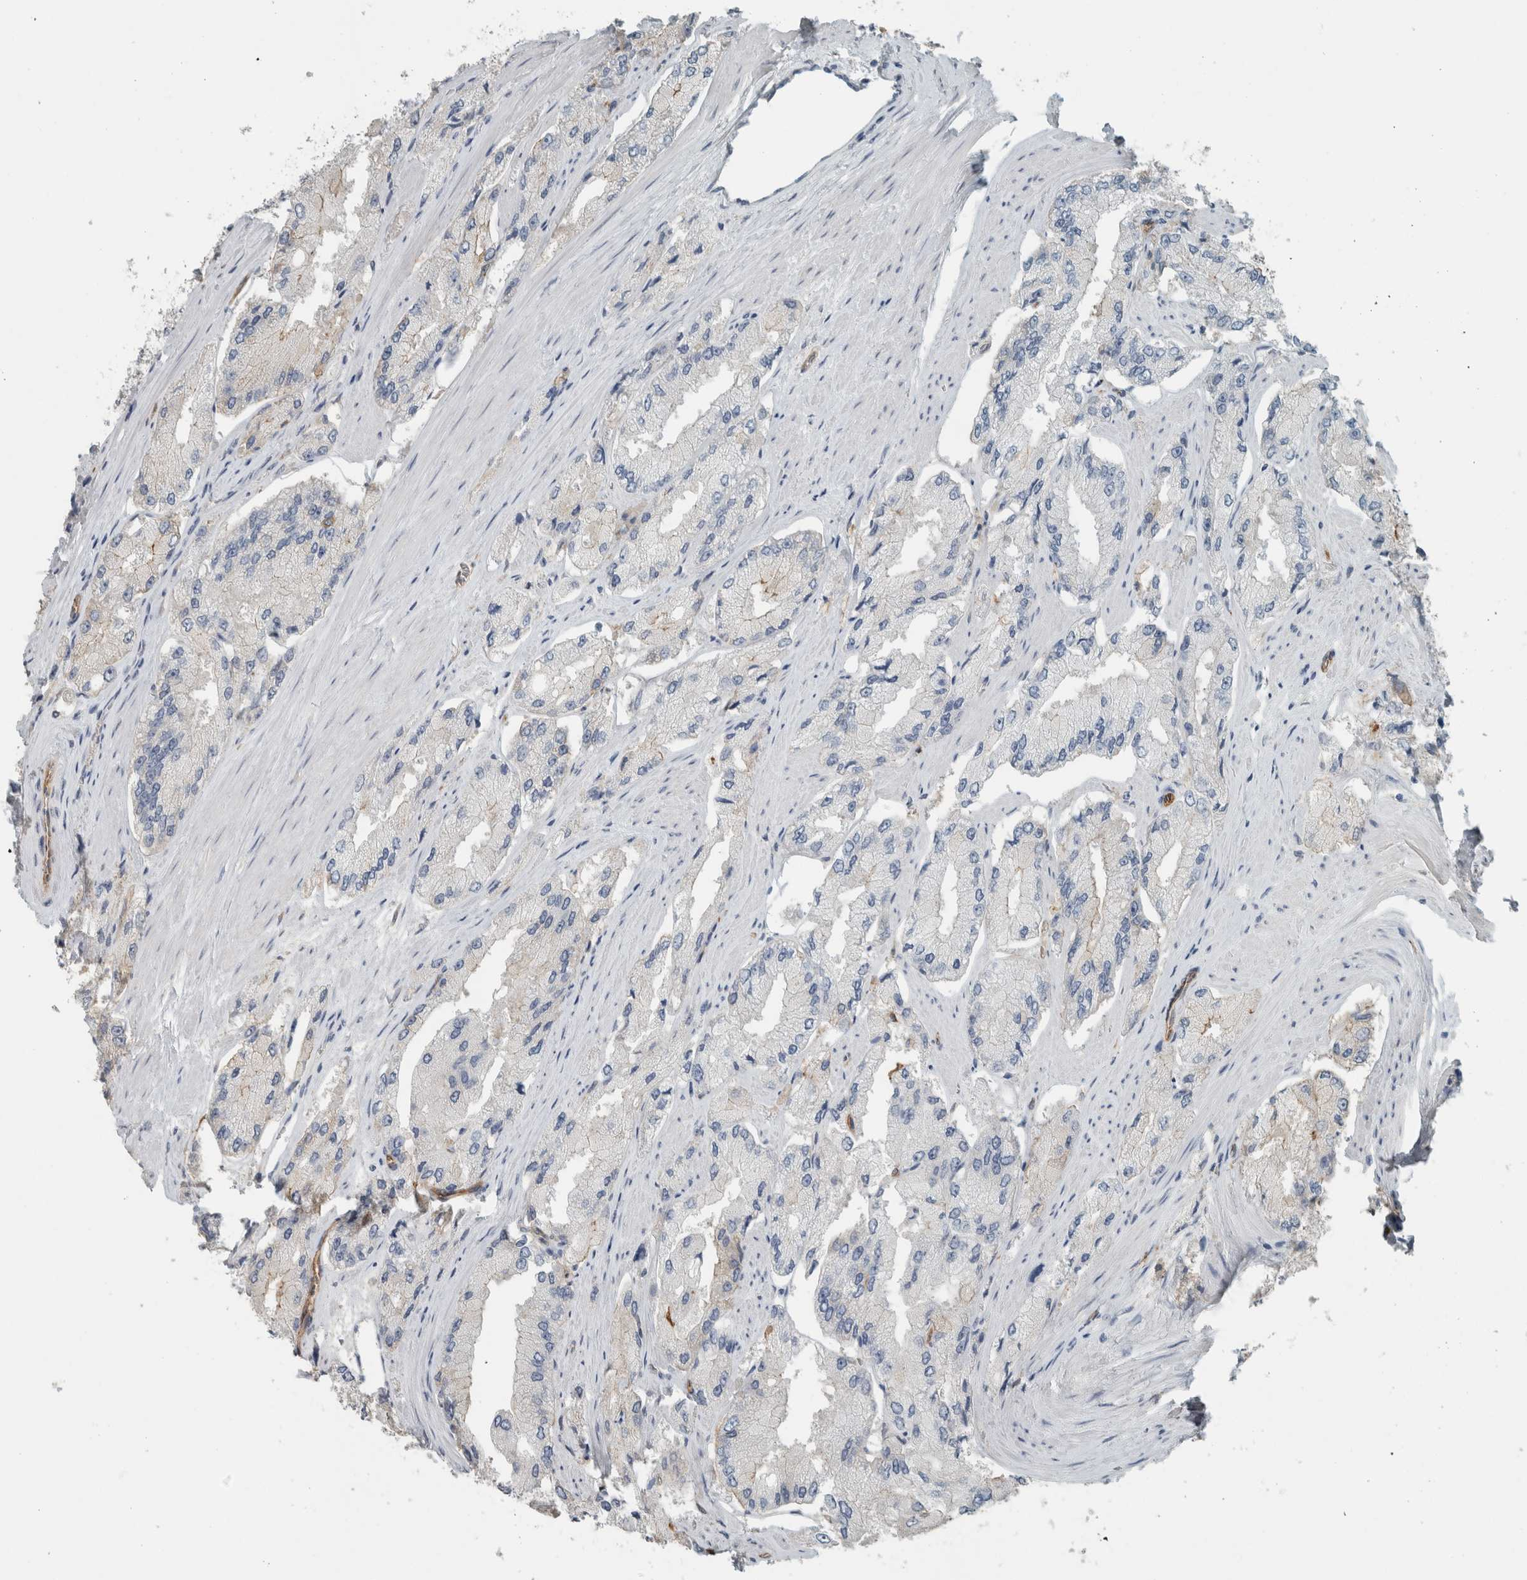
{"staining": {"intensity": "negative", "quantity": "none", "location": "none"}, "tissue": "prostate cancer", "cell_type": "Tumor cells", "image_type": "cancer", "snomed": [{"axis": "morphology", "description": "Adenocarcinoma, High grade"}, {"axis": "topography", "description": "Prostate"}], "caption": "The immunohistochemistry image has no significant expression in tumor cells of prostate cancer tissue.", "gene": "SCIN", "patient": {"sex": "male", "age": 58}}